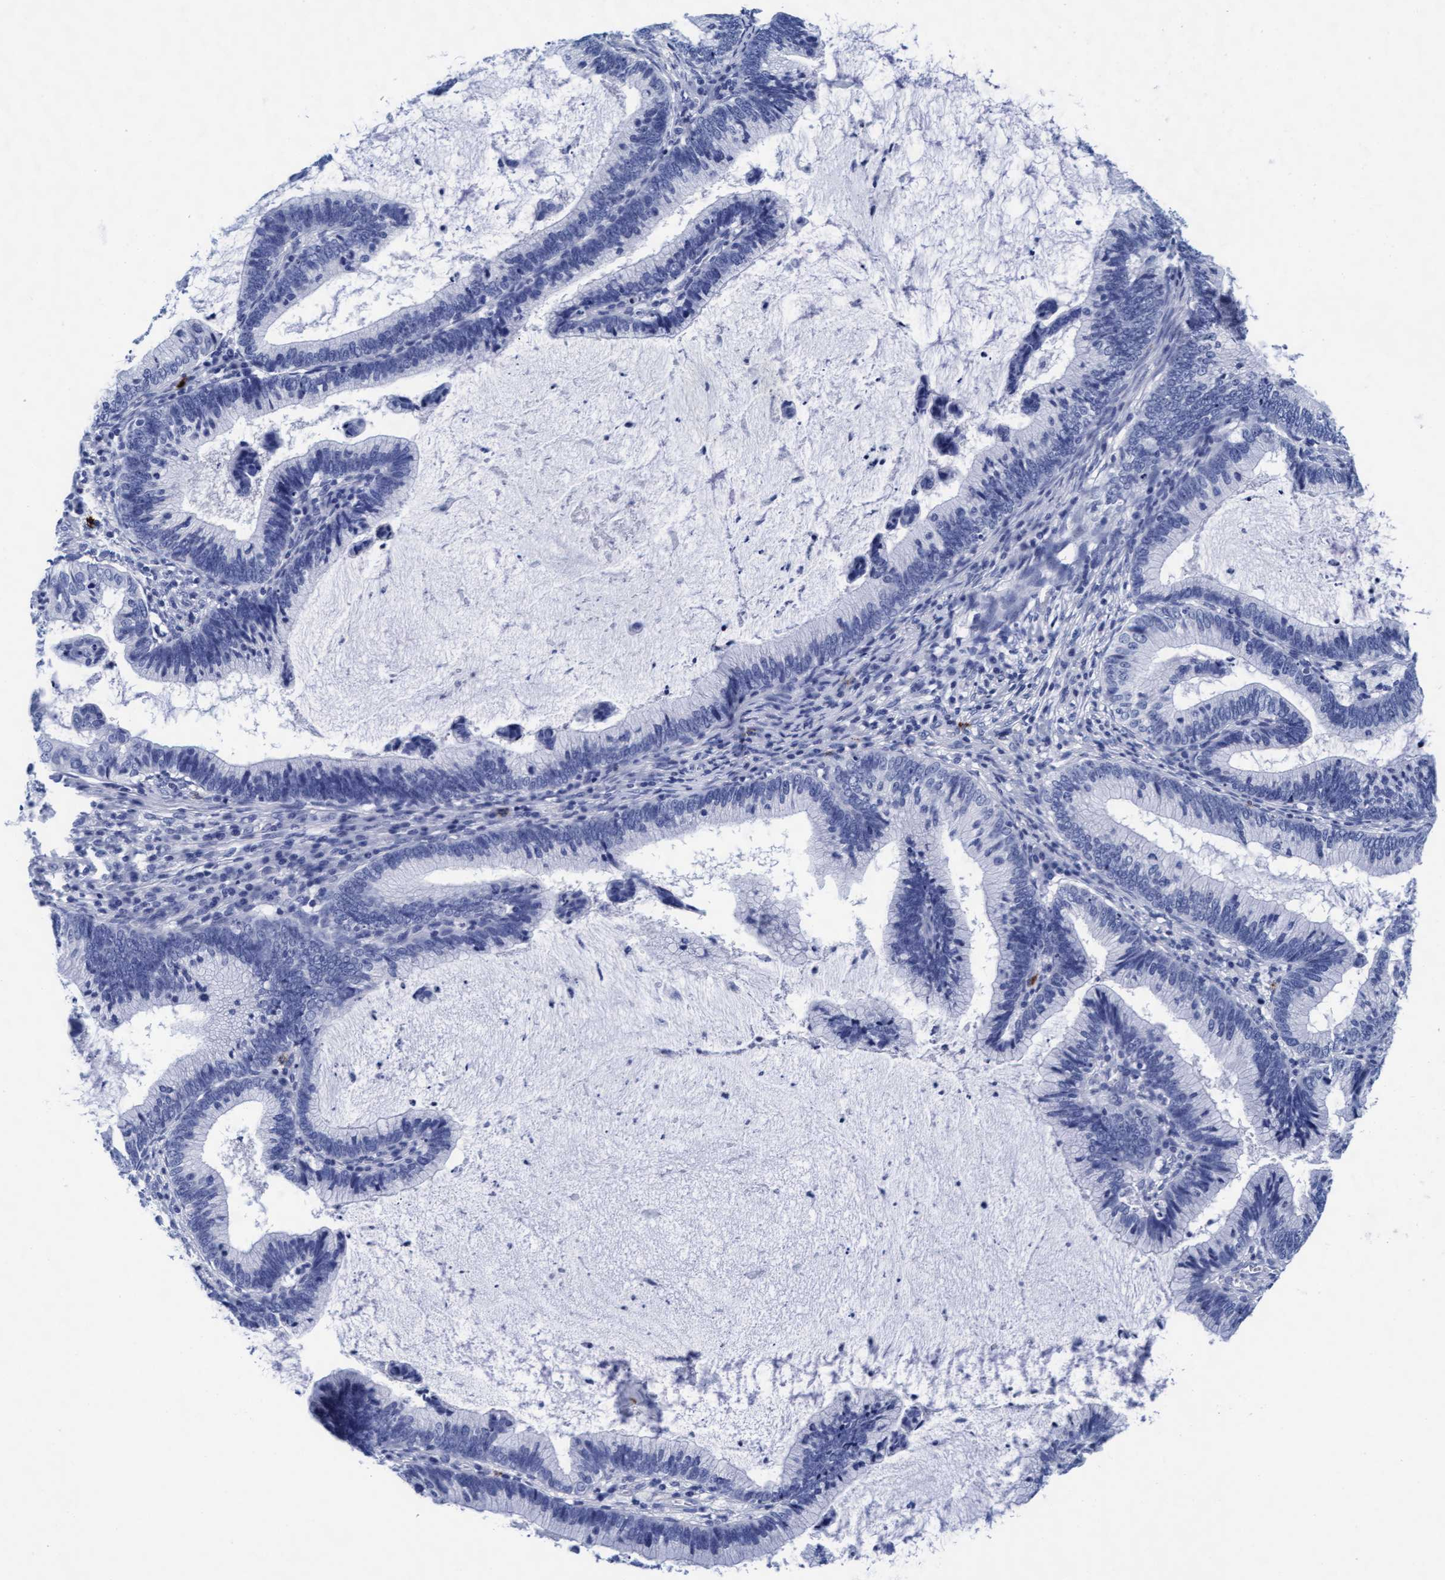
{"staining": {"intensity": "negative", "quantity": "none", "location": "none"}, "tissue": "cervical cancer", "cell_type": "Tumor cells", "image_type": "cancer", "snomed": [{"axis": "morphology", "description": "Adenocarcinoma, NOS"}, {"axis": "topography", "description": "Cervix"}], "caption": "High magnification brightfield microscopy of adenocarcinoma (cervical) stained with DAB (brown) and counterstained with hematoxylin (blue): tumor cells show no significant staining. Nuclei are stained in blue.", "gene": "ARSG", "patient": {"sex": "female", "age": 36}}